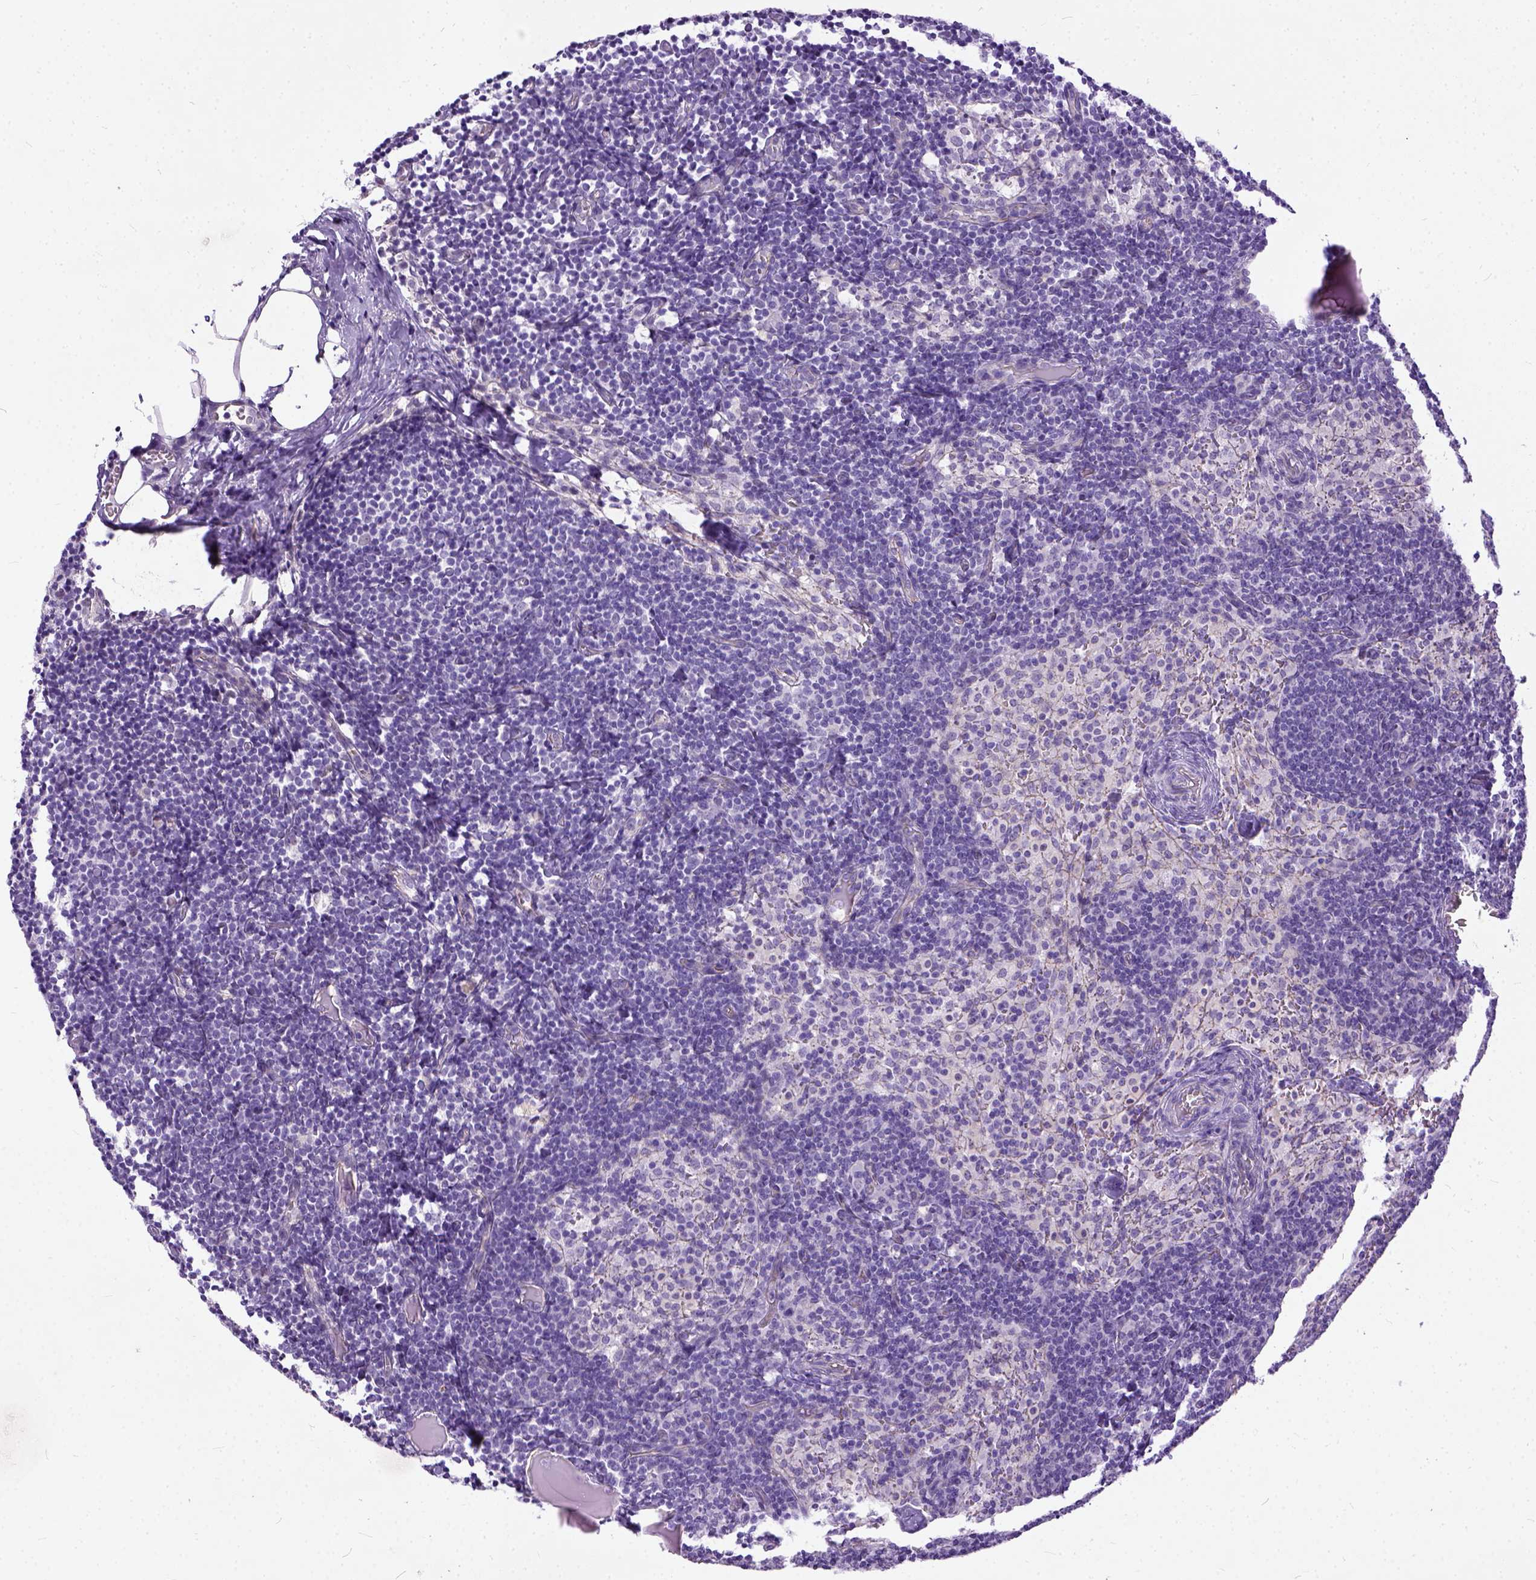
{"staining": {"intensity": "negative", "quantity": "none", "location": "none"}, "tissue": "lymph node", "cell_type": "Germinal center cells", "image_type": "normal", "snomed": [{"axis": "morphology", "description": "Normal tissue, NOS"}, {"axis": "topography", "description": "Lymph node"}], "caption": "Human lymph node stained for a protein using IHC displays no expression in germinal center cells.", "gene": "ADGRF1", "patient": {"sex": "female", "age": 41}}